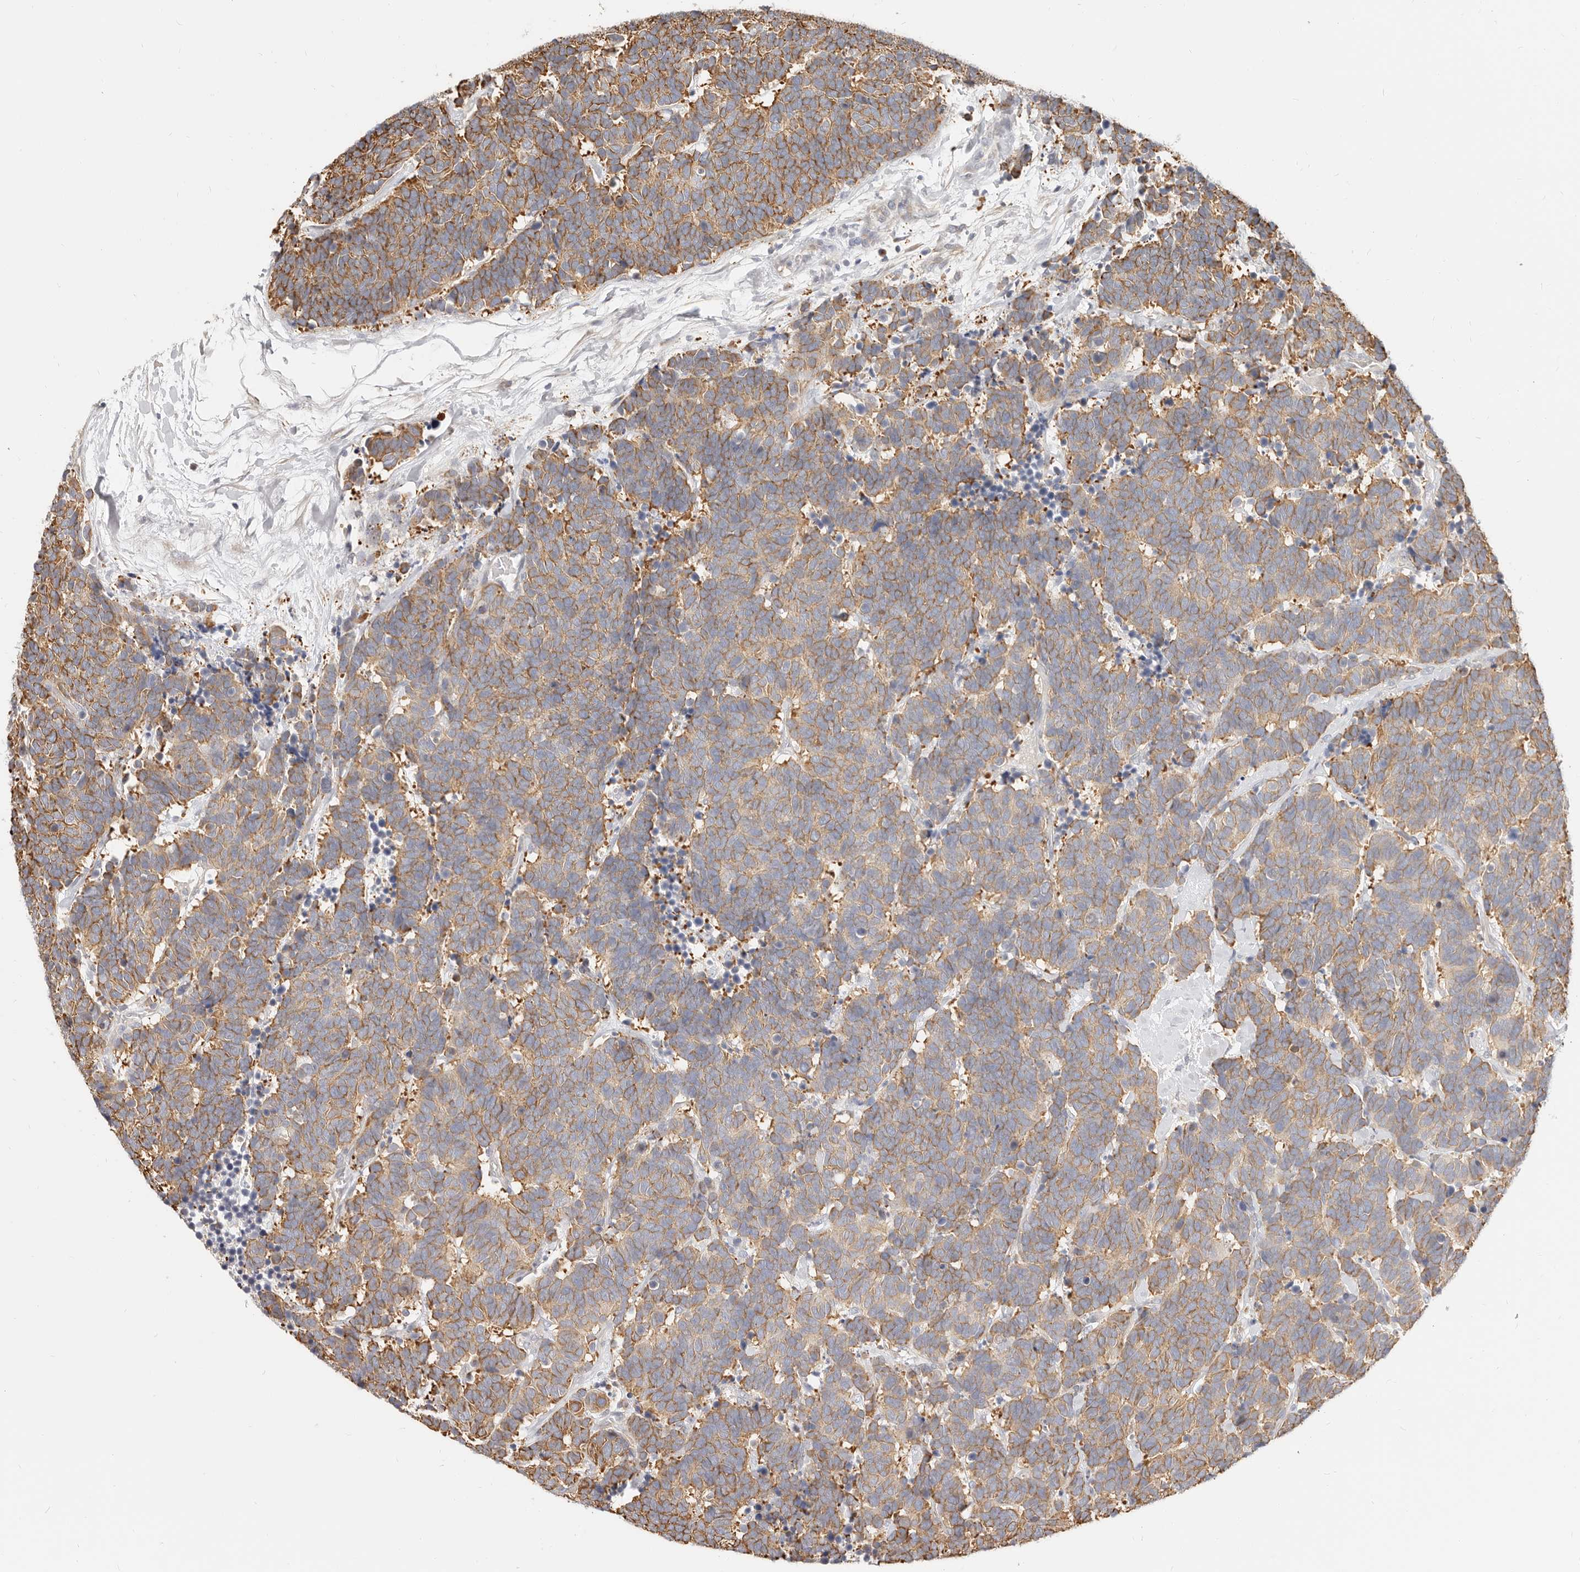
{"staining": {"intensity": "moderate", "quantity": "25%-75%", "location": "cytoplasmic/membranous"}, "tissue": "carcinoid", "cell_type": "Tumor cells", "image_type": "cancer", "snomed": [{"axis": "morphology", "description": "Carcinoma, NOS"}, {"axis": "morphology", "description": "Carcinoid, malignant, NOS"}, {"axis": "topography", "description": "Urinary bladder"}], "caption": "Moderate cytoplasmic/membranous positivity is seen in approximately 25%-75% of tumor cells in malignant carcinoid.", "gene": "DTNBP1", "patient": {"sex": "male", "age": 57}}